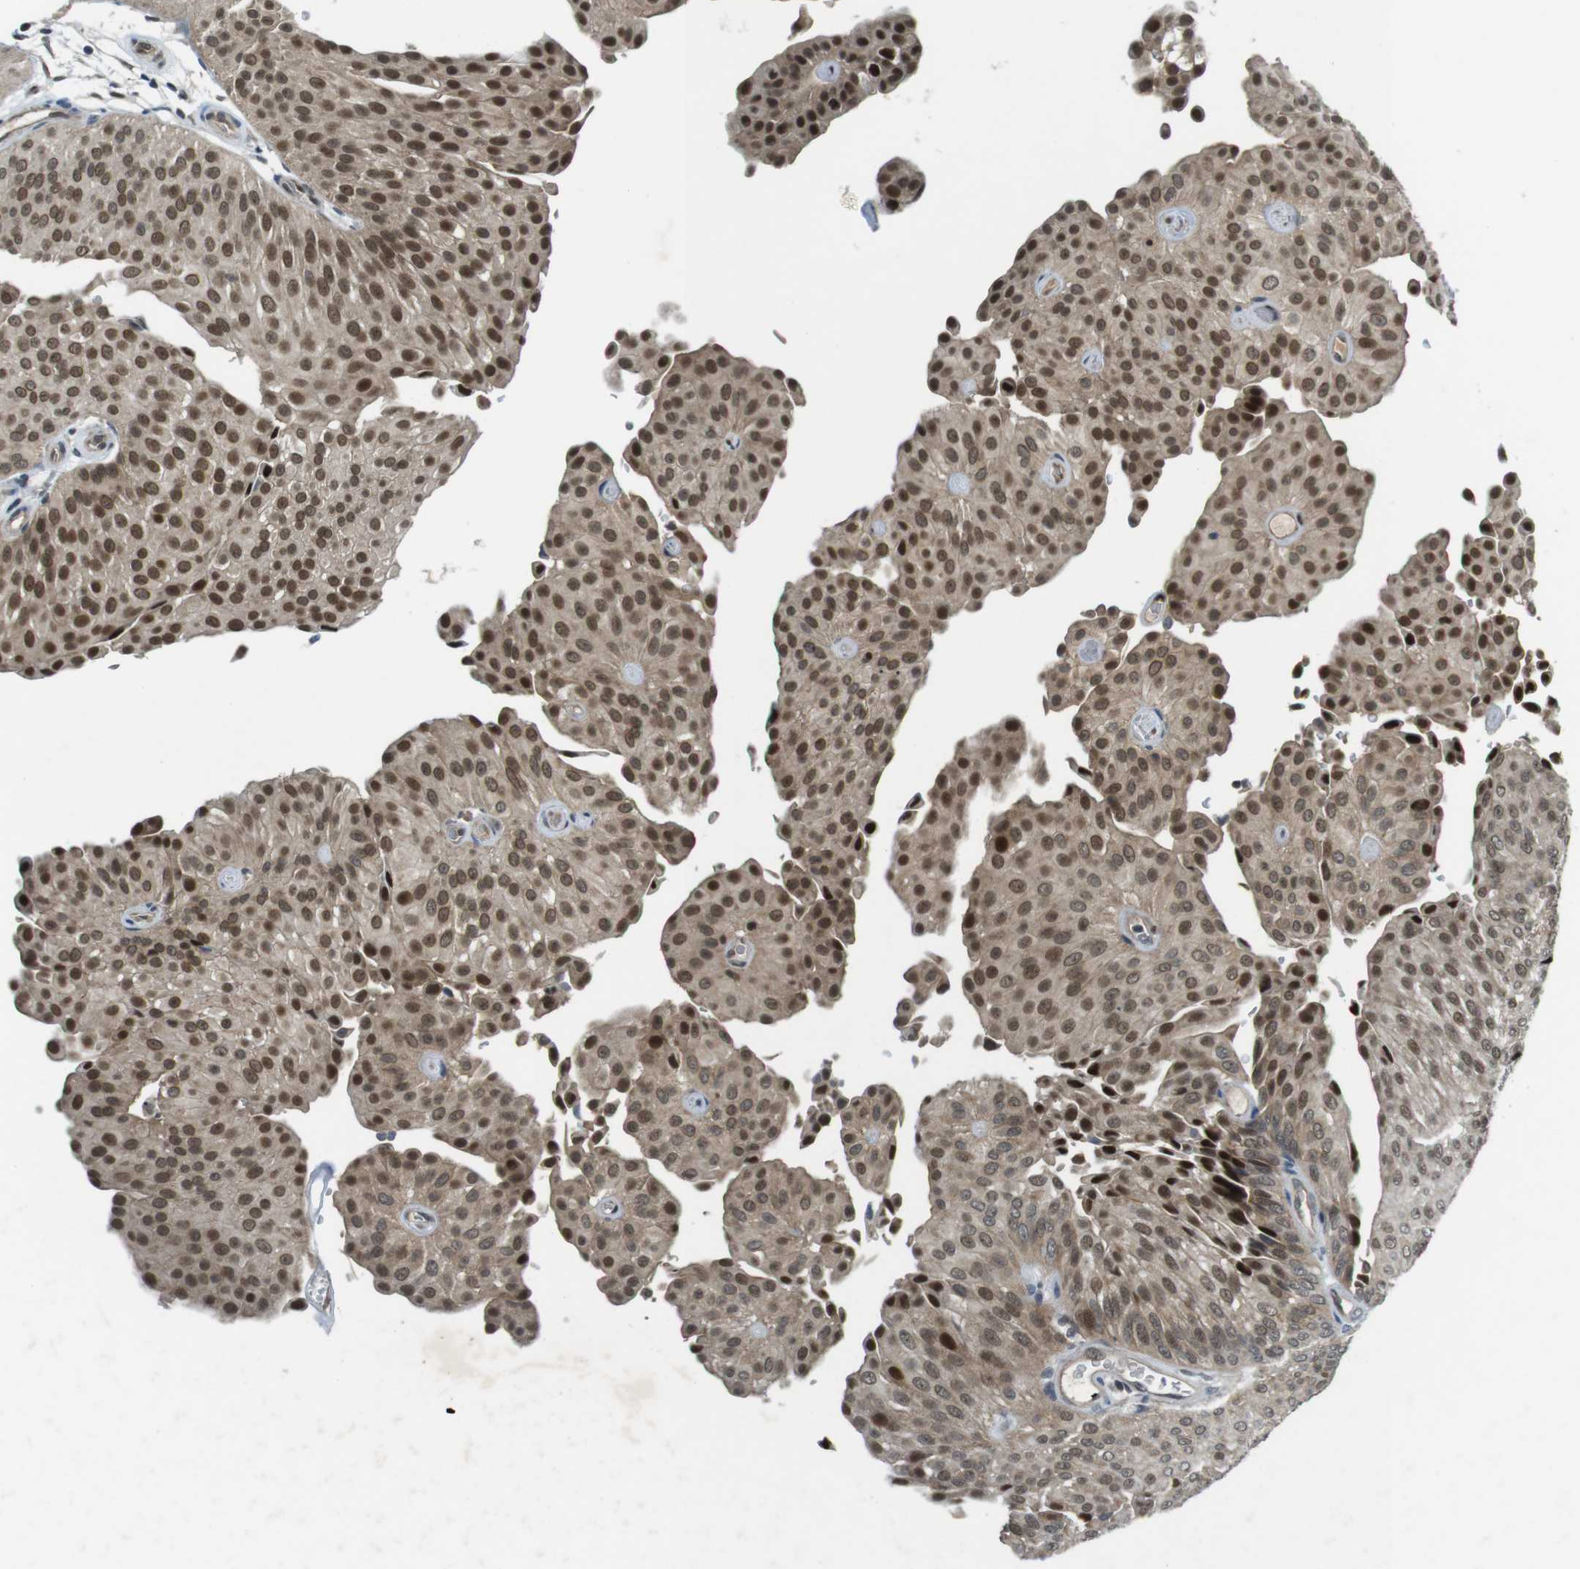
{"staining": {"intensity": "strong", "quantity": ">75%", "location": "nuclear"}, "tissue": "urothelial cancer", "cell_type": "Tumor cells", "image_type": "cancer", "snomed": [{"axis": "morphology", "description": "Urothelial carcinoma, Low grade"}, {"axis": "topography", "description": "Urinary bladder"}], "caption": "Protein analysis of low-grade urothelial carcinoma tissue demonstrates strong nuclear expression in about >75% of tumor cells.", "gene": "MAPKAPK5", "patient": {"sex": "female", "age": 60}}